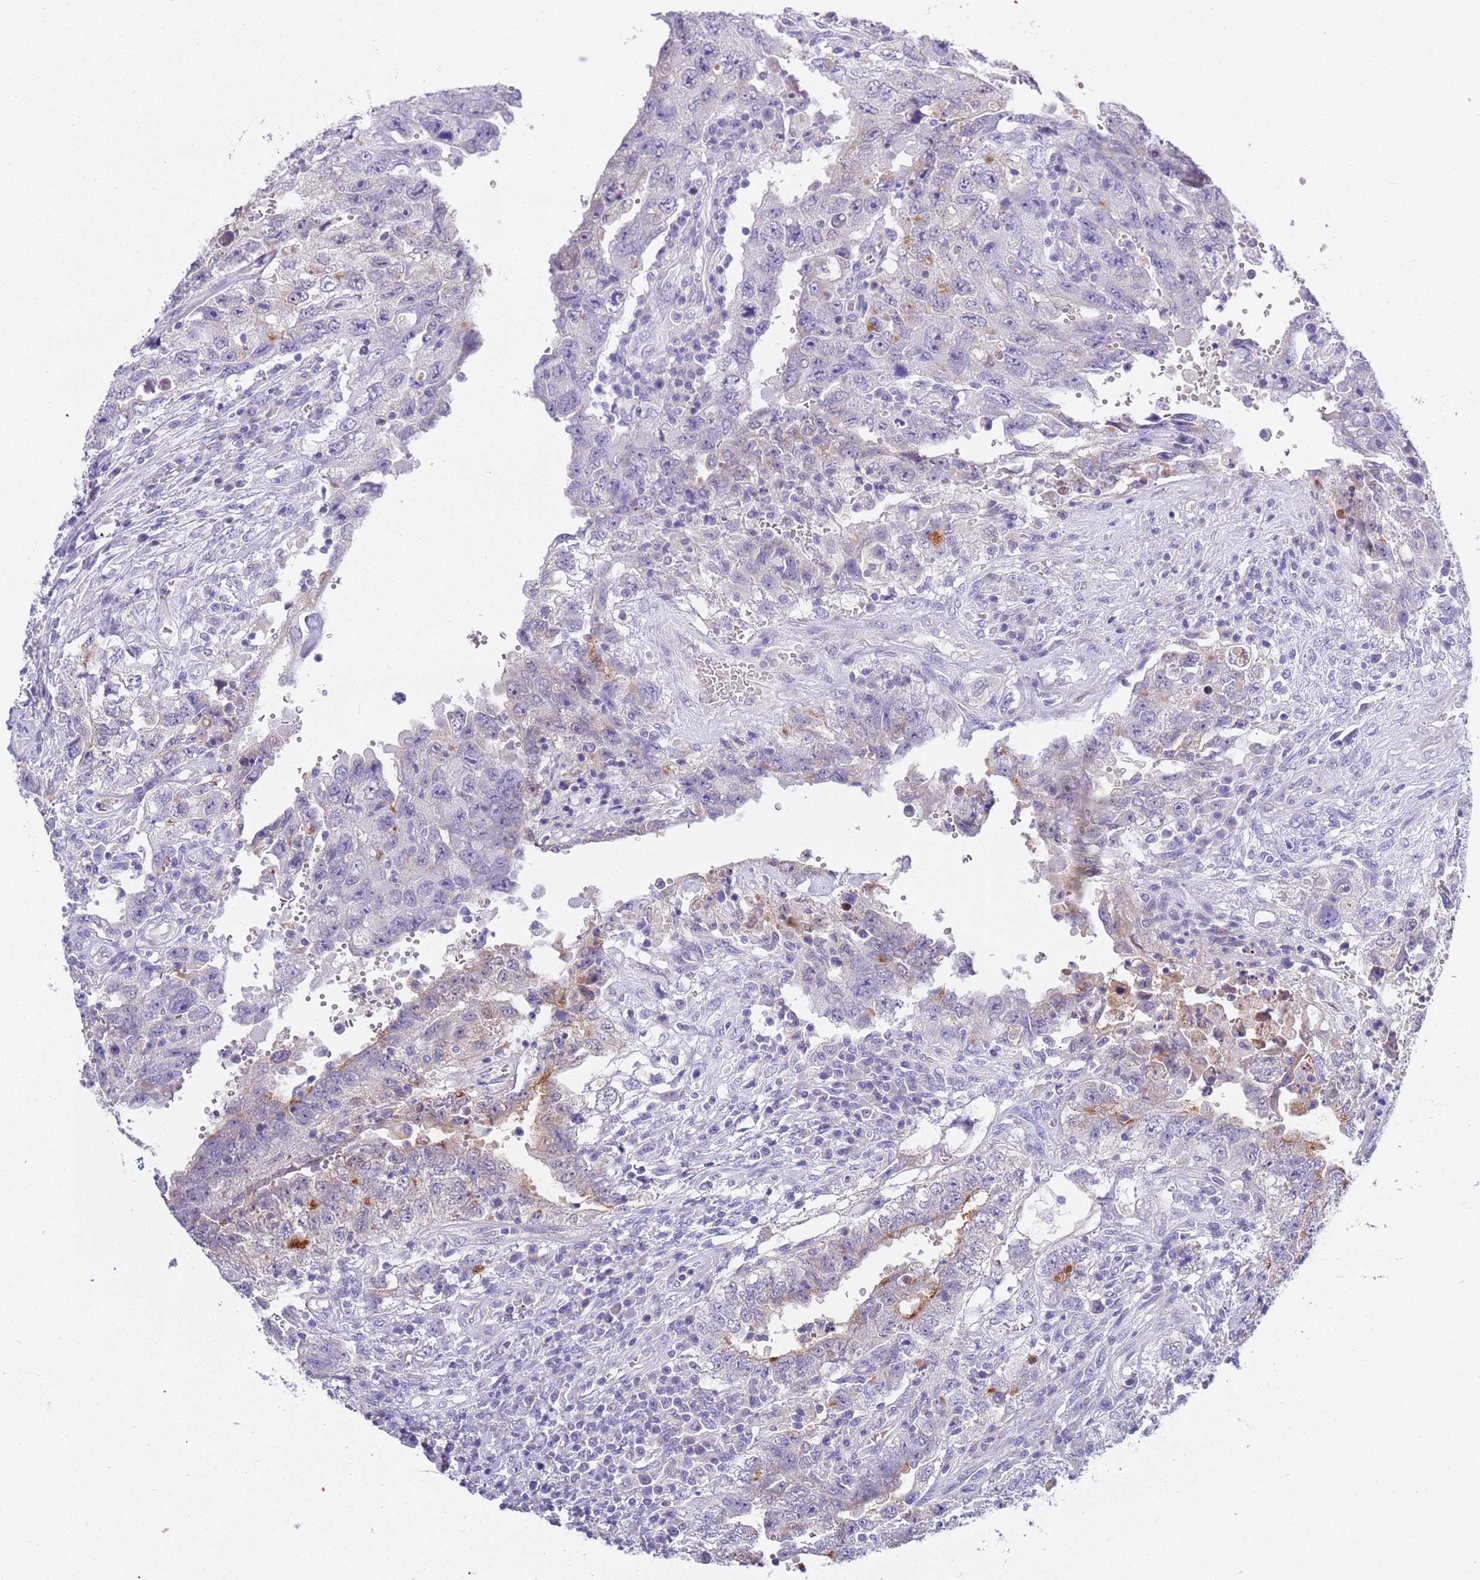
{"staining": {"intensity": "negative", "quantity": "none", "location": "none"}, "tissue": "testis cancer", "cell_type": "Tumor cells", "image_type": "cancer", "snomed": [{"axis": "morphology", "description": "Carcinoma, Embryonal, NOS"}, {"axis": "topography", "description": "Testis"}], "caption": "Testis embryonal carcinoma was stained to show a protein in brown. There is no significant positivity in tumor cells.", "gene": "BRMS1L", "patient": {"sex": "male", "age": 26}}